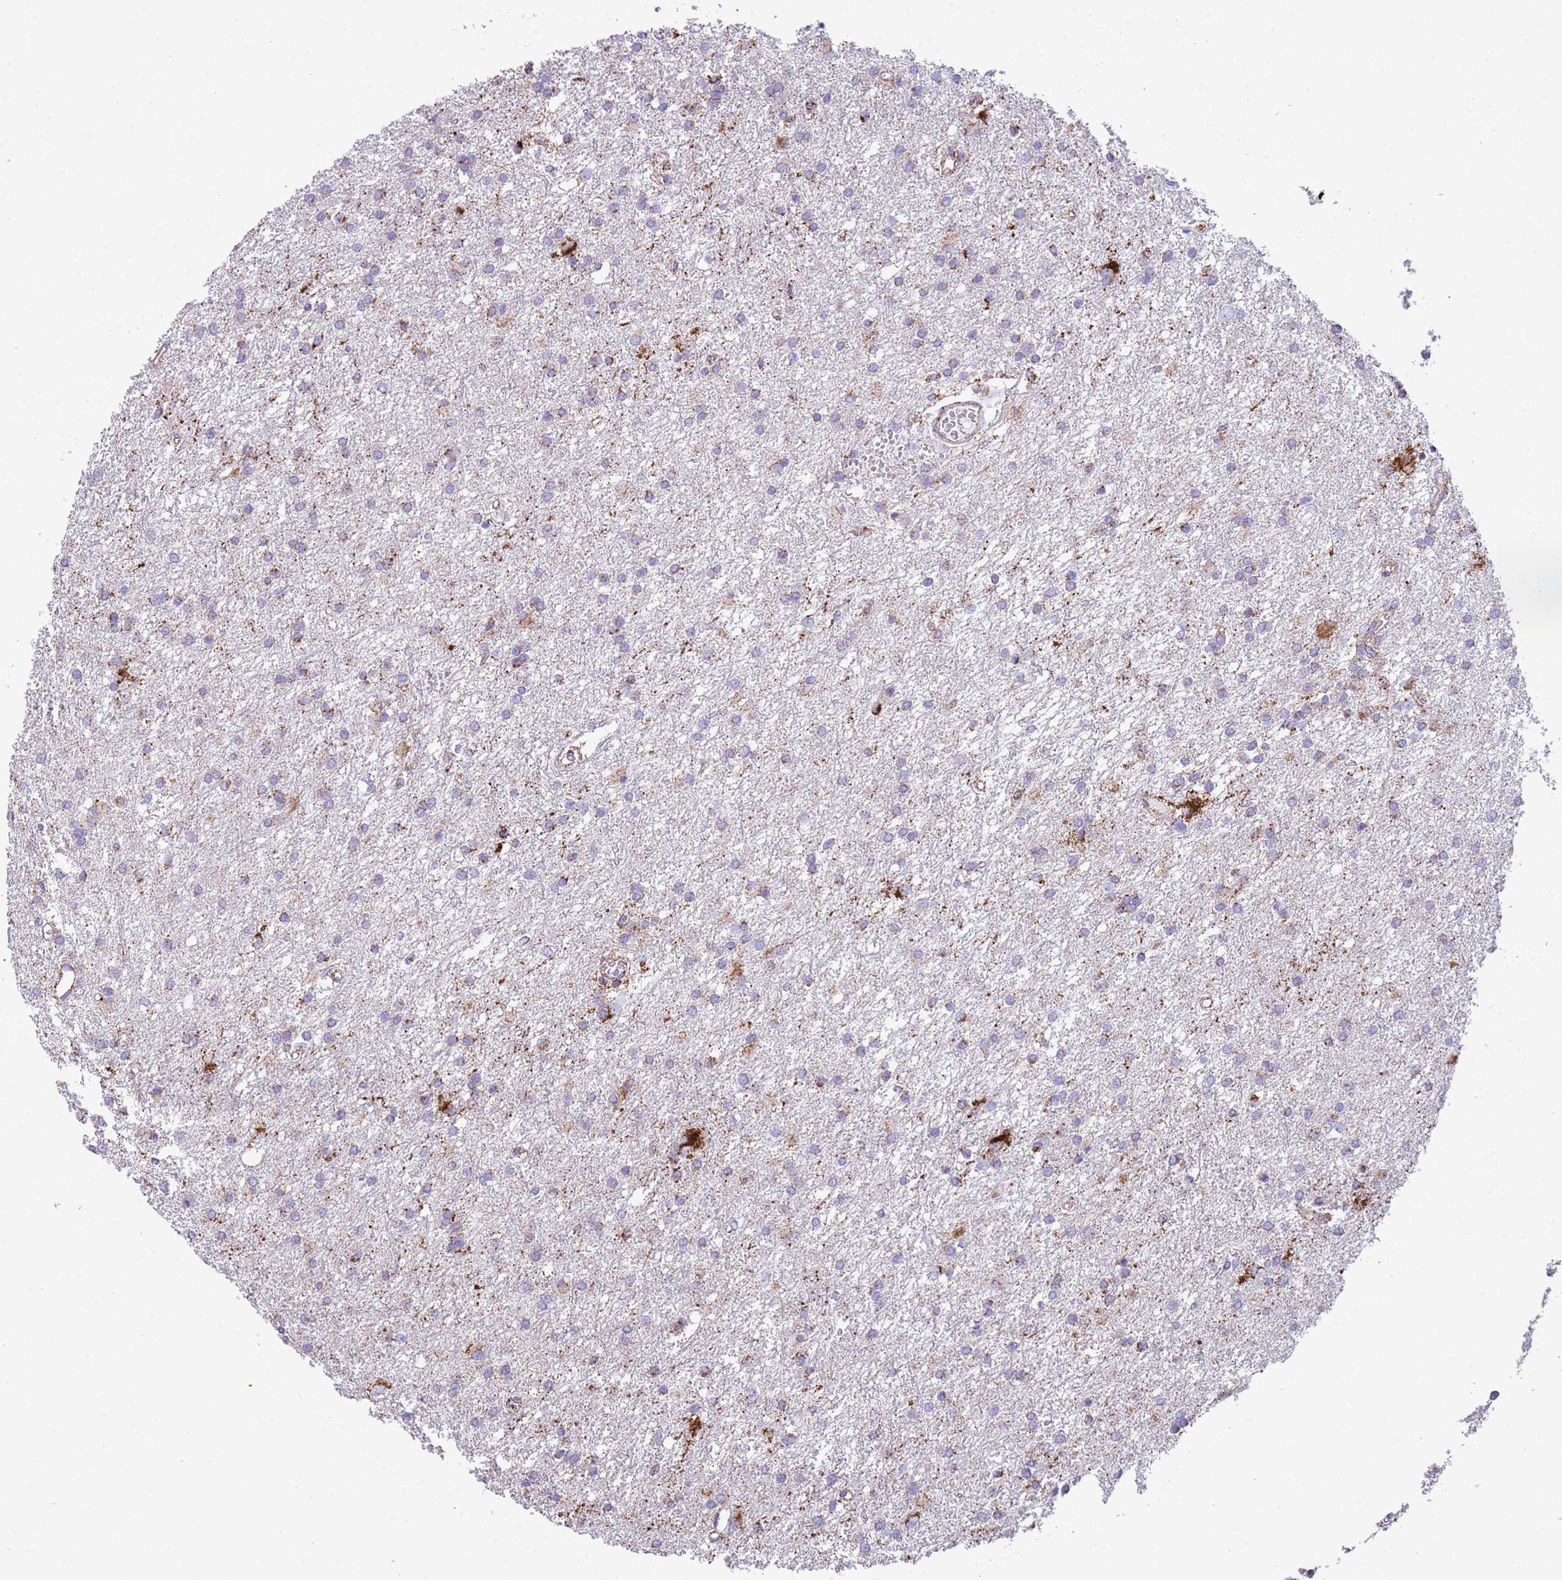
{"staining": {"intensity": "weak", "quantity": "<25%", "location": "cytoplasmic/membranous"}, "tissue": "glioma", "cell_type": "Tumor cells", "image_type": "cancer", "snomed": [{"axis": "morphology", "description": "Glioma, malignant, High grade"}, {"axis": "topography", "description": "Brain"}], "caption": "Malignant glioma (high-grade) was stained to show a protein in brown. There is no significant positivity in tumor cells.", "gene": "SUCLG2", "patient": {"sex": "female", "age": 50}}